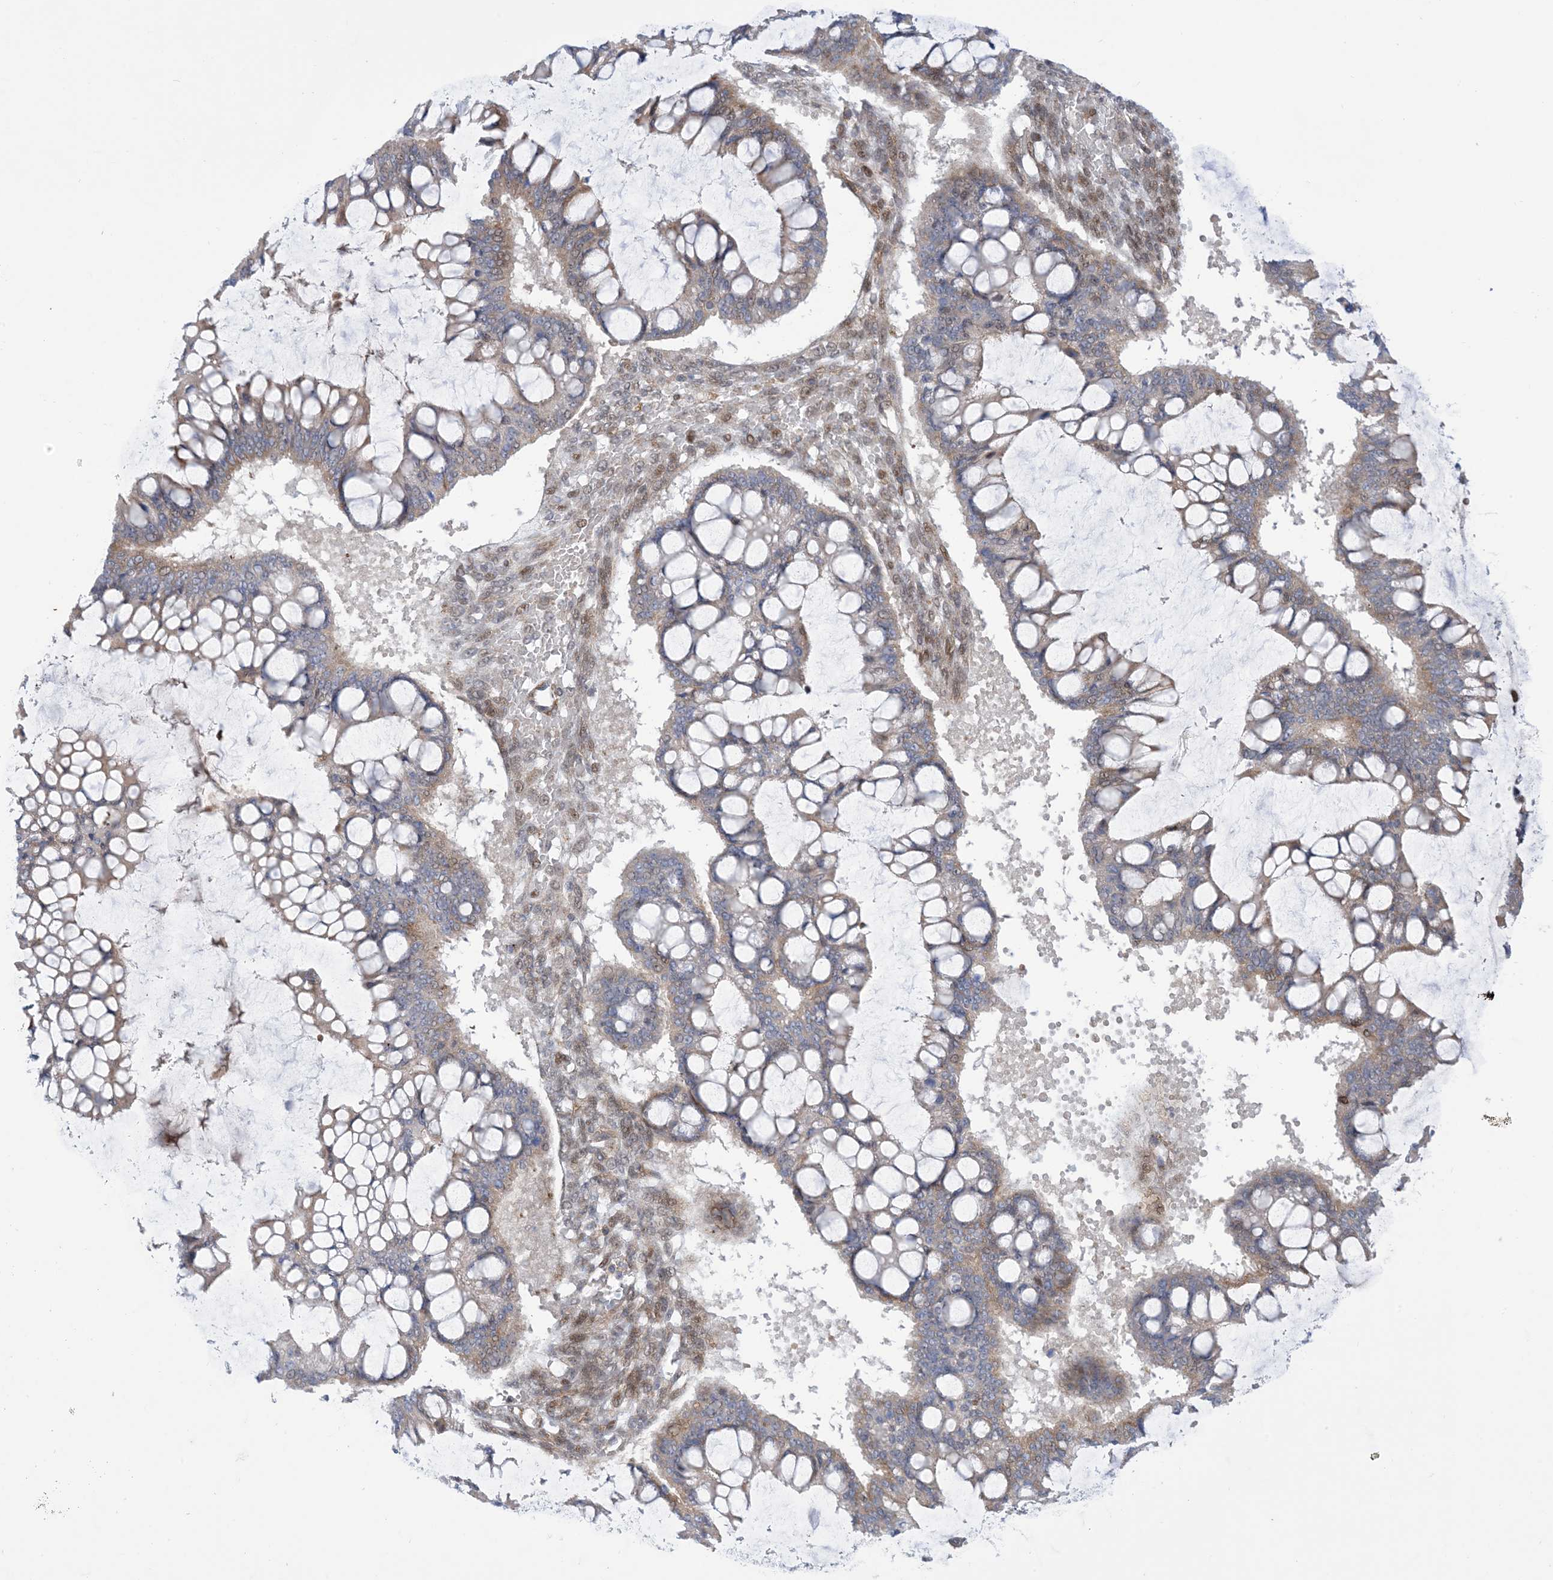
{"staining": {"intensity": "negative", "quantity": "none", "location": "none"}, "tissue": "ovarian cancer", "cell_type": "Tumor cells", "image_type": "cancer", "snomed": [{"axis": "morphology", "description": "Cystadenocarcinoma, mucinous, NOS"}, {"axis": "topography", "description": "Ovary"}], "caption": "A high-resolution image shows immunohistochemistry (IHC) staining of ovarian mucinous cystadenocarcinoma, which demonstrates no significant expression in tumor cells.", "gene": "ZNF8", "patient": {"sex": "female", "age": 73}}